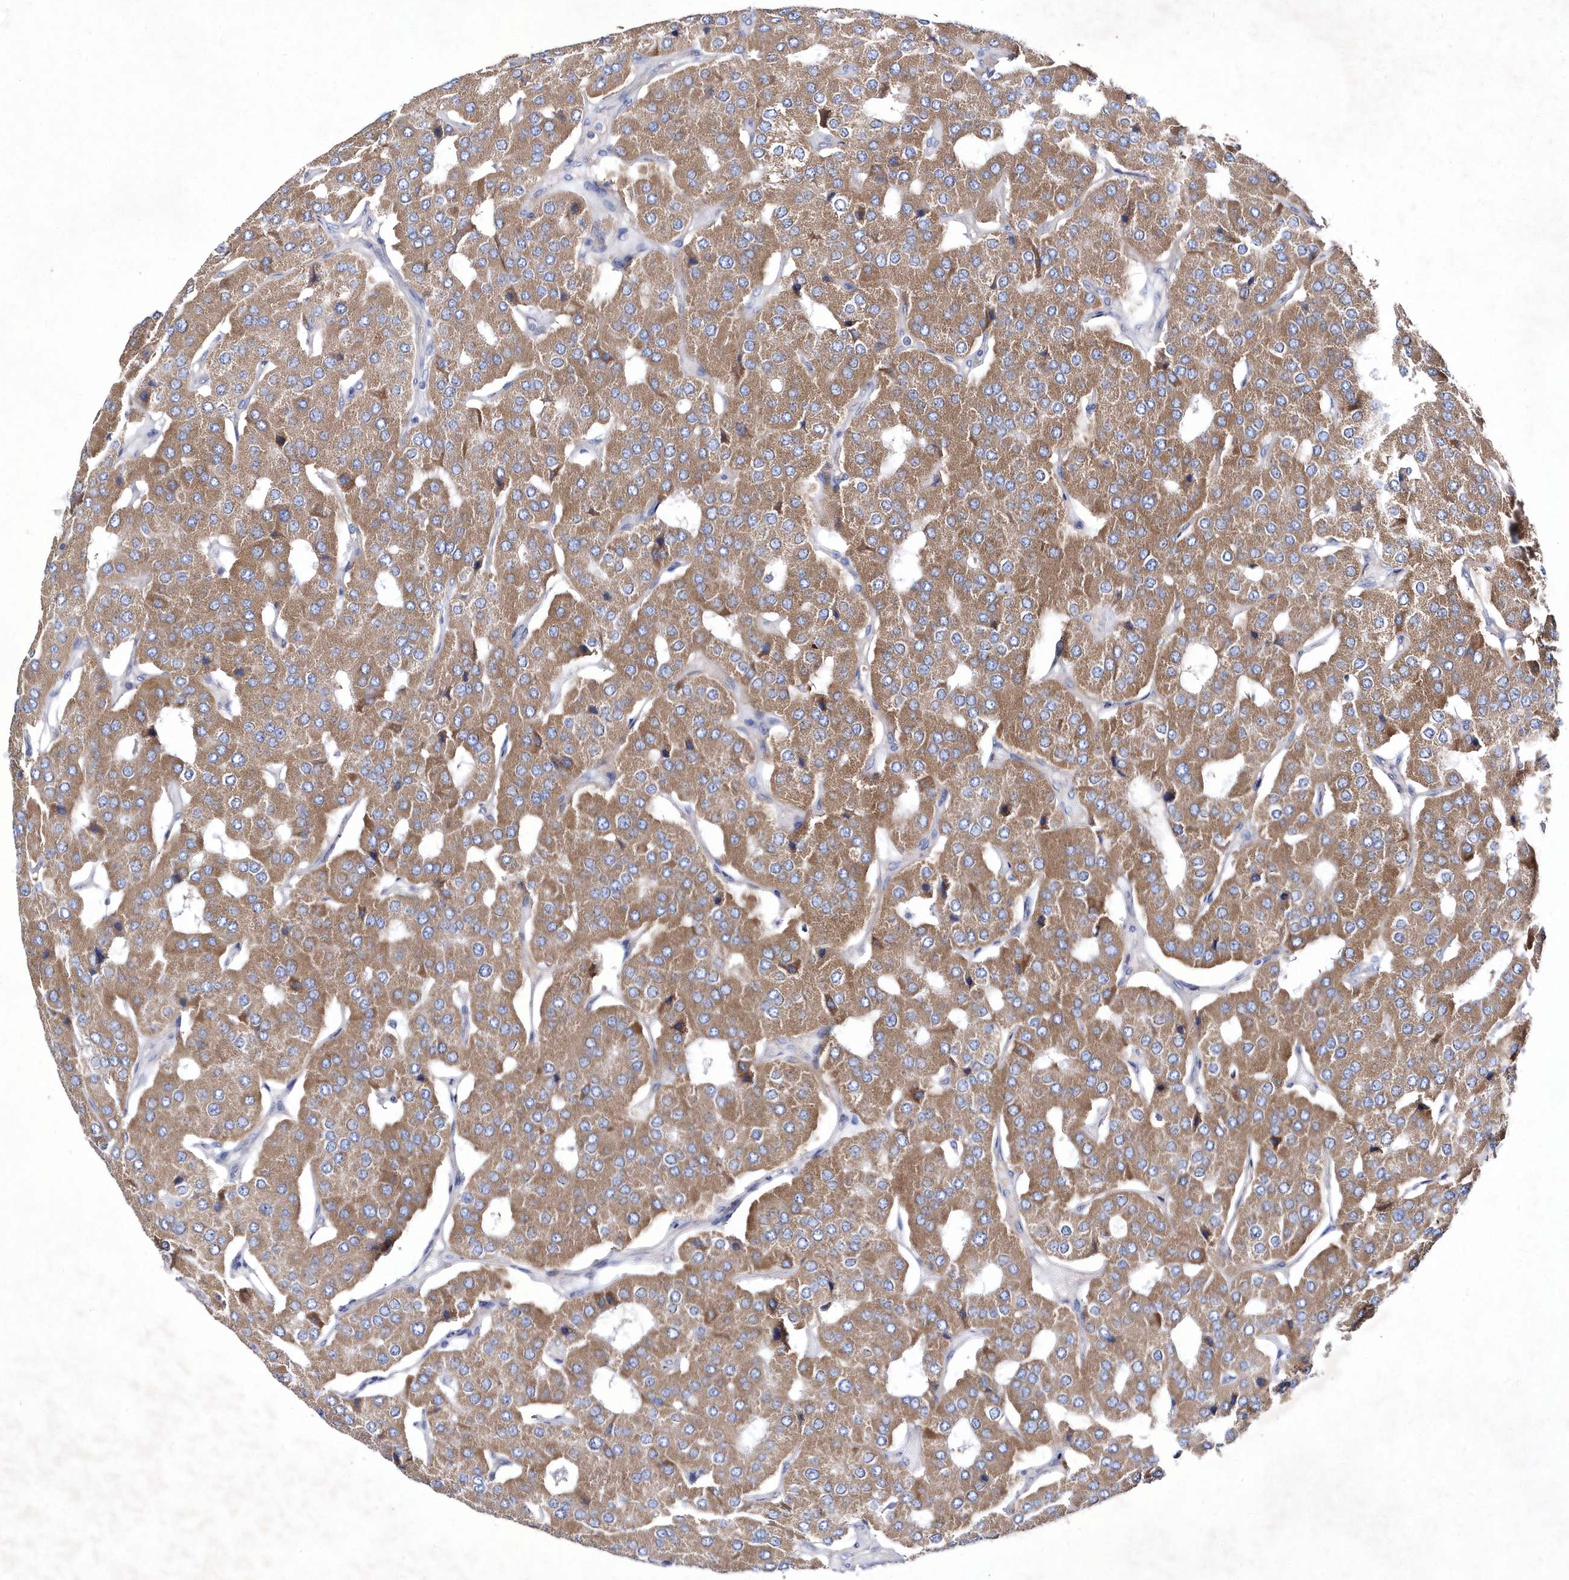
{"staining": {"intensity": "moderate", "quantity": ">75%", "location": "cytoplasmic/membranous"}, "tissue": "parathyroid gland", "cell_type": "Glandular cells", "image_type": "normal", "snomed": [{"axis": "morphology", "description": "Normal tissue, NOS"}, {"axis": "morphology", "description": "Adenoma, NOS"}, {"axis": "topography", "description": "Parathyroid gland"}], "caption": "Parathyroid gland stained for a protein (brown) shows moderate cytoplasmic/membranous positive expression in approximately >75% of glandular cells.", "gene": "METTL8", "patient": {"sex": "female", "age": 86}}